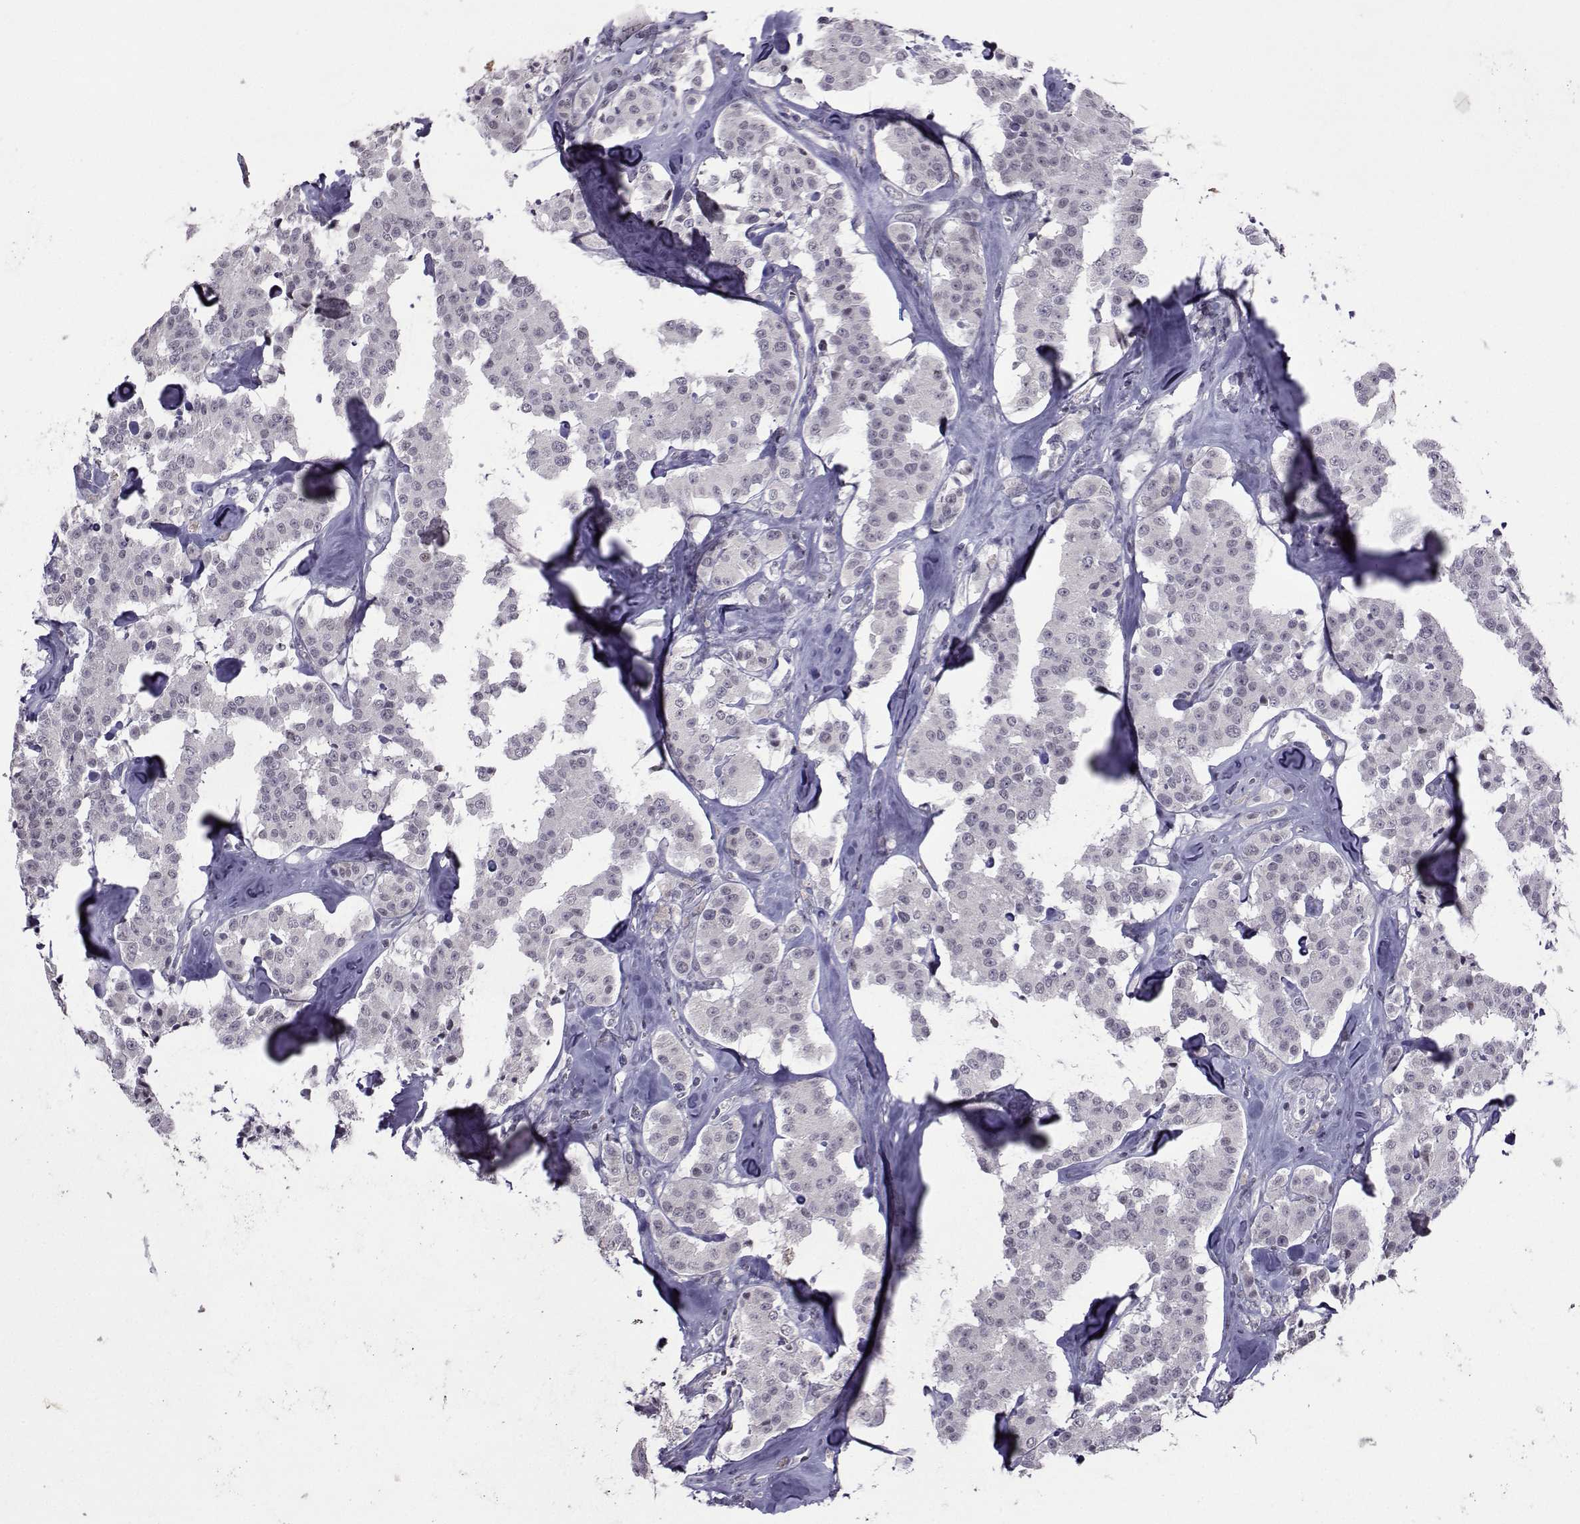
{"staining": {"intensity": "negative", "quantity": "none", "location": "none"}, "tissue": "carcinoid", "cell_type": "Tumor cells", "image_type": "cancer", "snomed": [{"axis": "morphology", "description": "Carcinoid, malignant, NOS"}, {"axis": "topography", "description": "Pancreas"}], "caption": "DAB immunohistochemical staining of human carcinoid (malignant) shows no significant expression in tumor cells.", "gene": "LIN28A", "patient": {"sex": "male", "age": 41}}